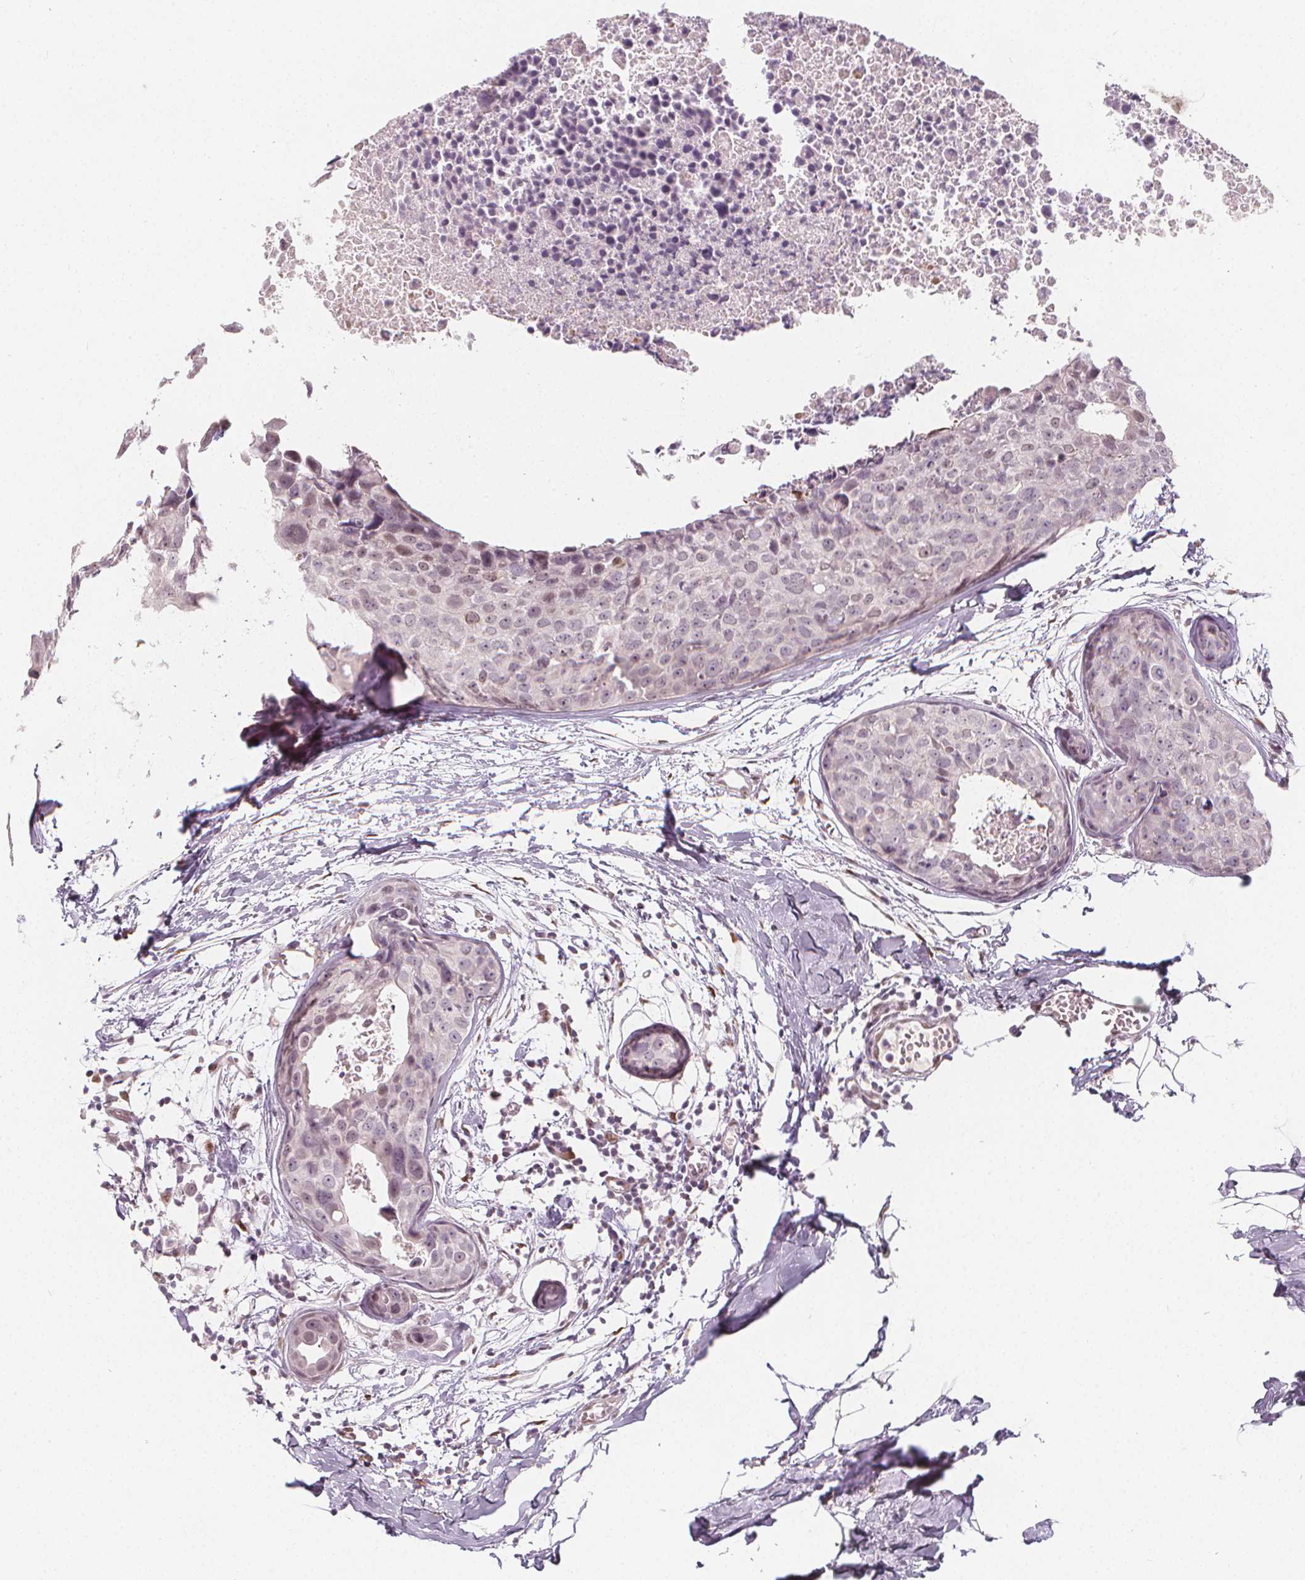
{"staining": {"intensity": "negative", "quantity": "none", "location": "none"}, "tissue": "breast cancer", "cell_type": "Tumor cells", "image_type": "cancer", "snomed": [{"axis": "morphology", "description": "Duct carcinoma"}, {"axis": "topography", "description": "Breast"}], "caption": "Tumor cells show no significant expression in breast cancer.", "gene": "DRC3", "patient": {"sex": "female", "age": 38}}